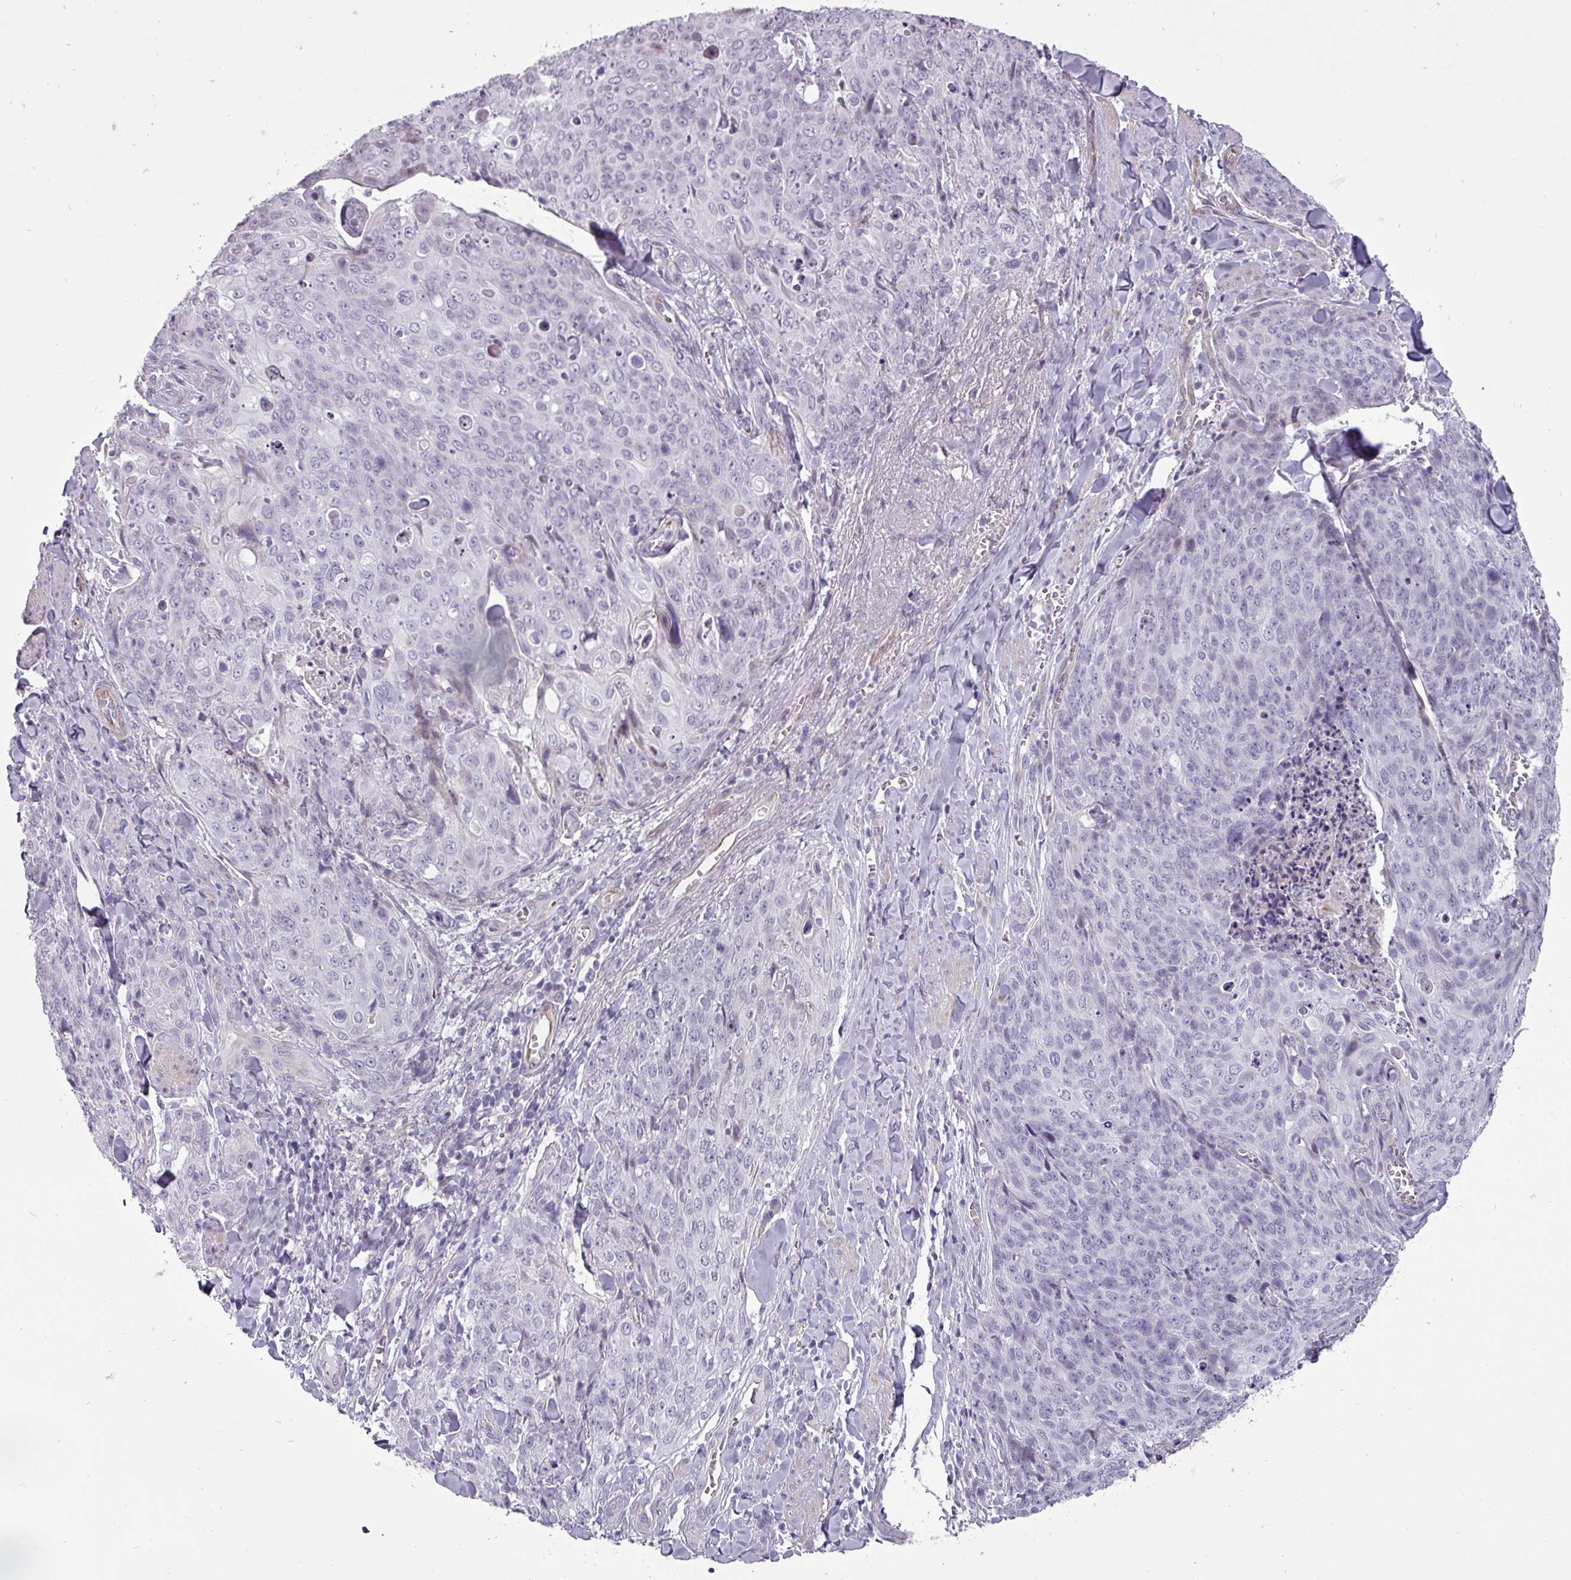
{"staining": {"intensity": "negative", "quantity": "none", "location": "none"}, "tissue": "skin cancer", "cell_type": "Tumor cells", "image_type": "cancer", "snomed": [{"axis": "morphology", "description": "Squamous cell carcinoma, NOS"}, {"axis": "topography", "description": "Skin"}, {"axis": "topography", "description": "Vulva"}], "caption": "Human squamous cell carcinoma (skin) stained for a protein using immunohistochemistry (IHC) exhibits no staining in tumor cells.", "gene": "CHRDL1", "patient": {"sex": "female", "age": 85}}